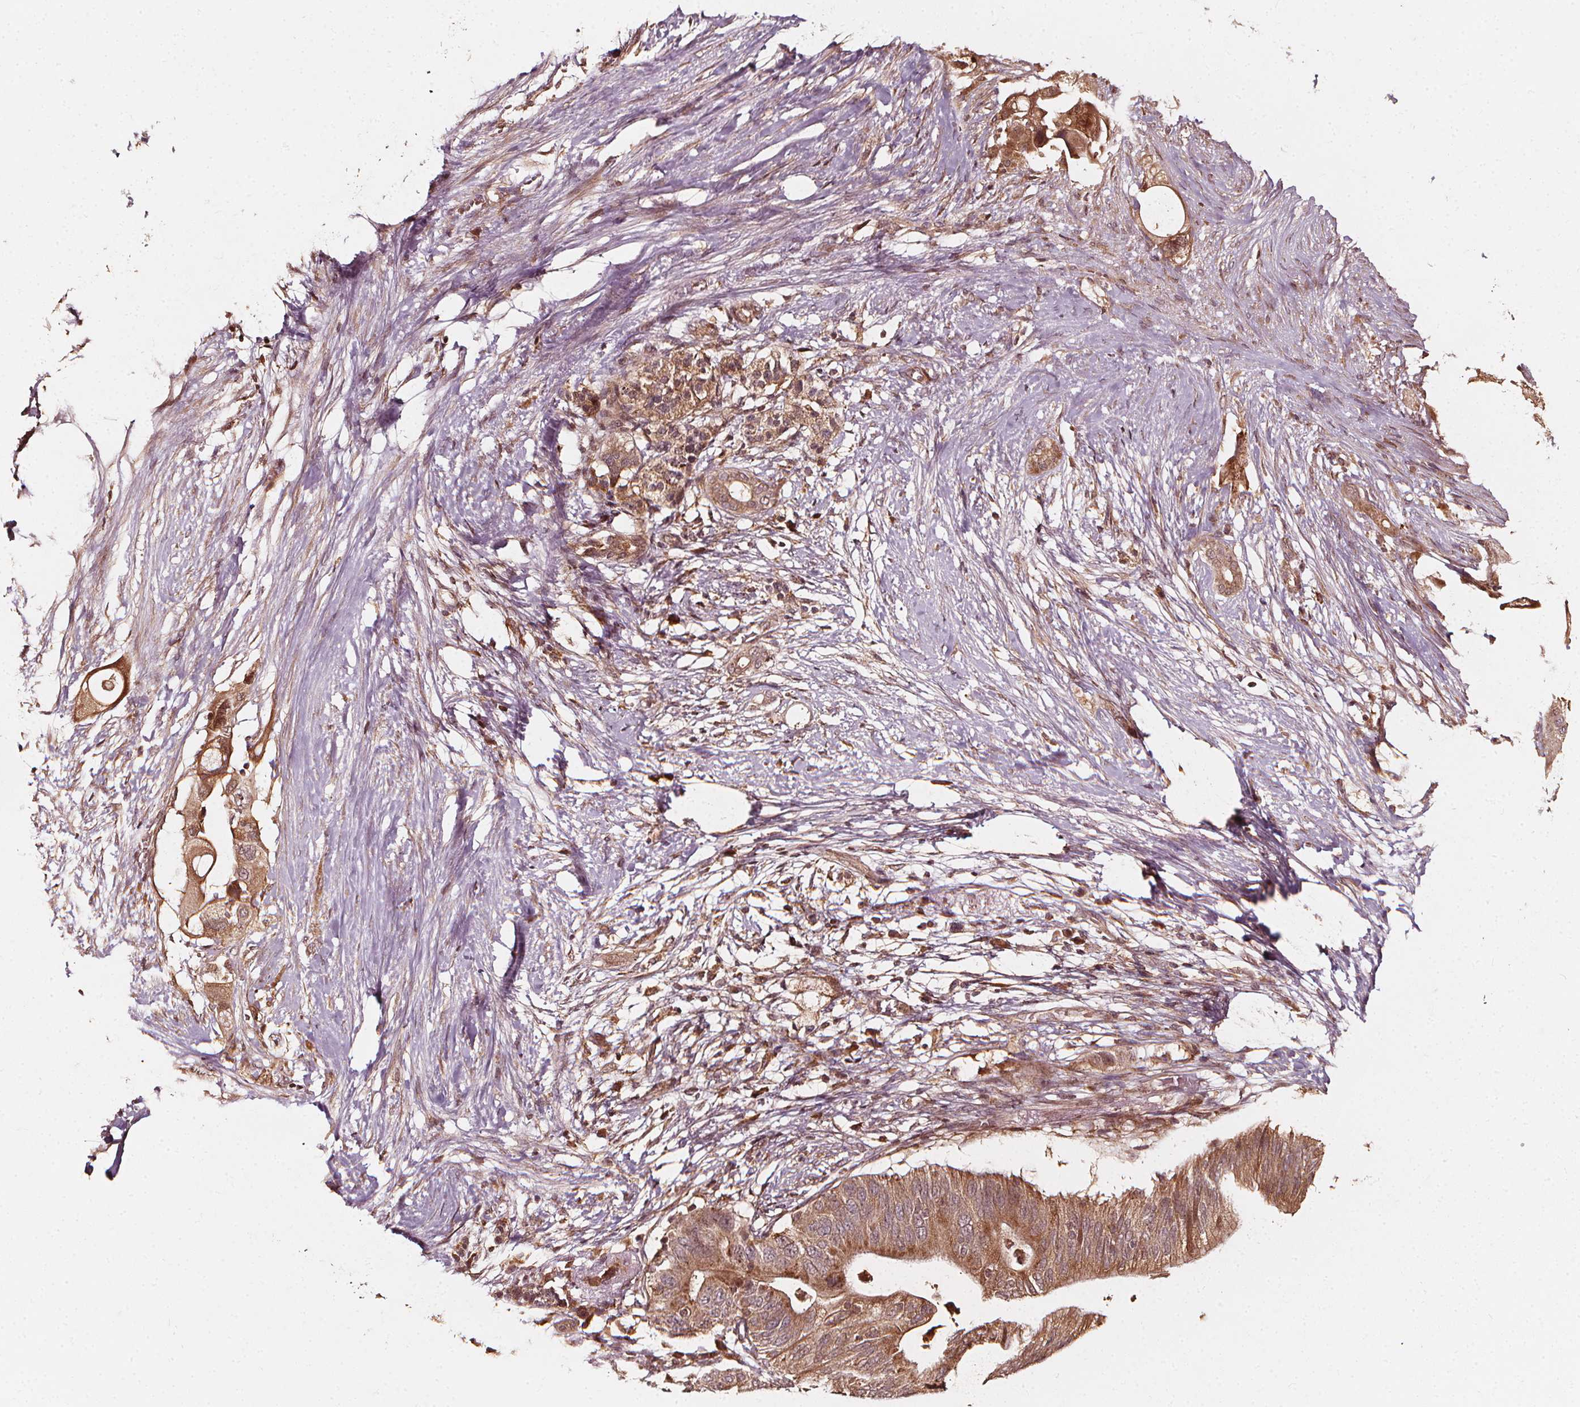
{"staining": {"intensity": "moderate", "quantity": ">75%", "location": "cytoplasmic/membranous,nuclear"}, "tissue": "pancreatic cancer", "cell_type": "Tumor cells", "image_type": "cancer", "snomed": [{"axis": "morphology", "description": "Adenocarcinoma, NOS"}, {"axis": "topography", "description": "Pancreas"}], "caption": "This histopathology image exhibits immunohistochemistry staining of human pancreatic adenocarcinoma, with medium moderate cytoplasmic/membranous and nuclear expression in about >75% of tumor cells.", "gene": "NPC1", "patient": {"sex": "female", "age": 72}}